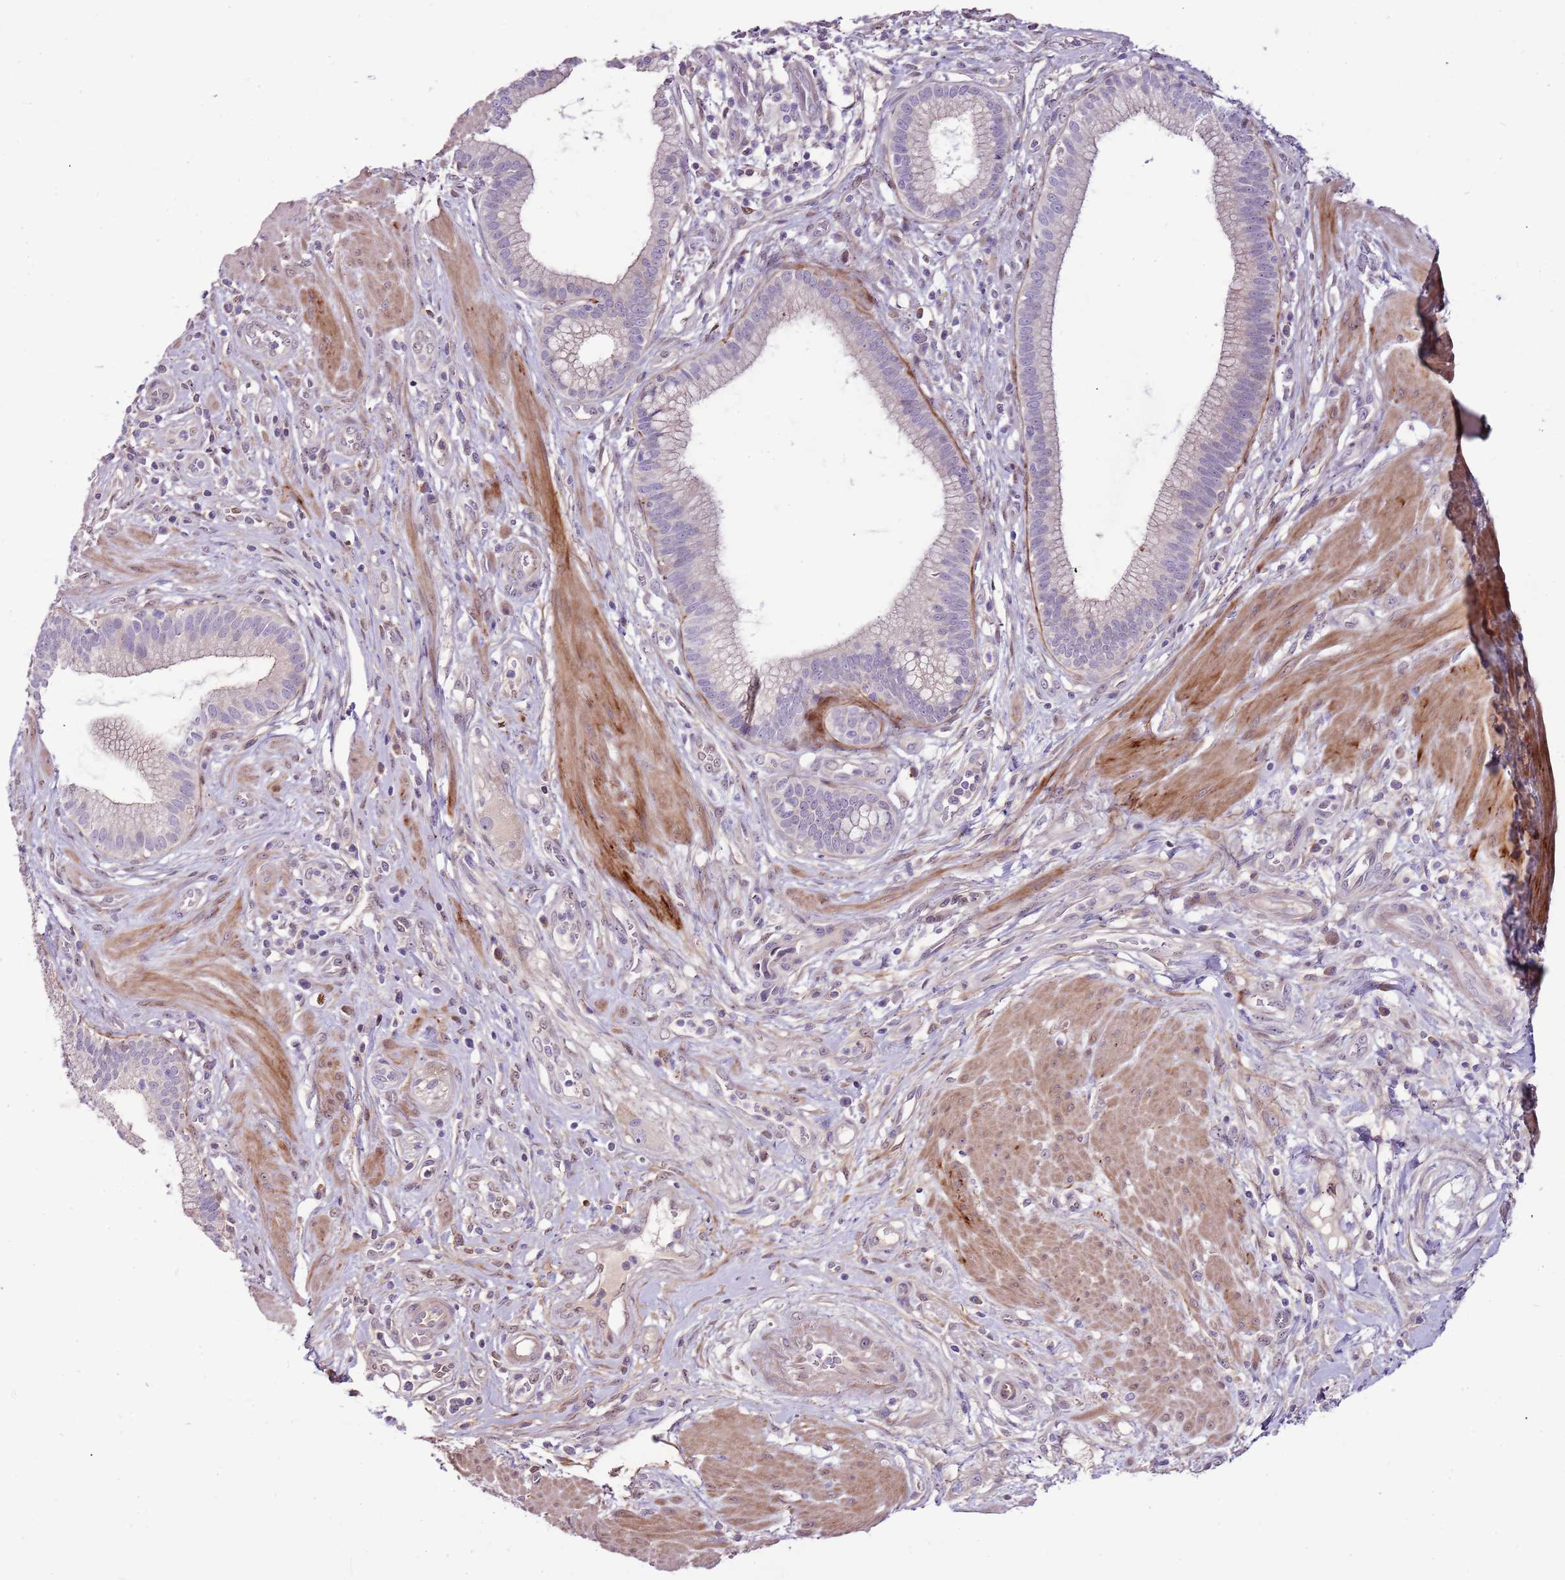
{"staining": {"intensity": "negative", "quantity": "none", "location": "none"}, "tissue": "pancreatic cancer", "cell_type": "Tumor cells", "image_type": "cancer", "snomed": [{"axis": "morphology", "description": "Adenocarcinoma, NOS"}, {"axis": "topography", "description": "Pancreas"}], "caption": "Immunohistochemistry (IHC) of human pancreatic cancer (adenocarcinoma) reveals no positivity in tumor cells.", "gene": "NKX2-3", "patient": {"sex": "male", "age": 72}}